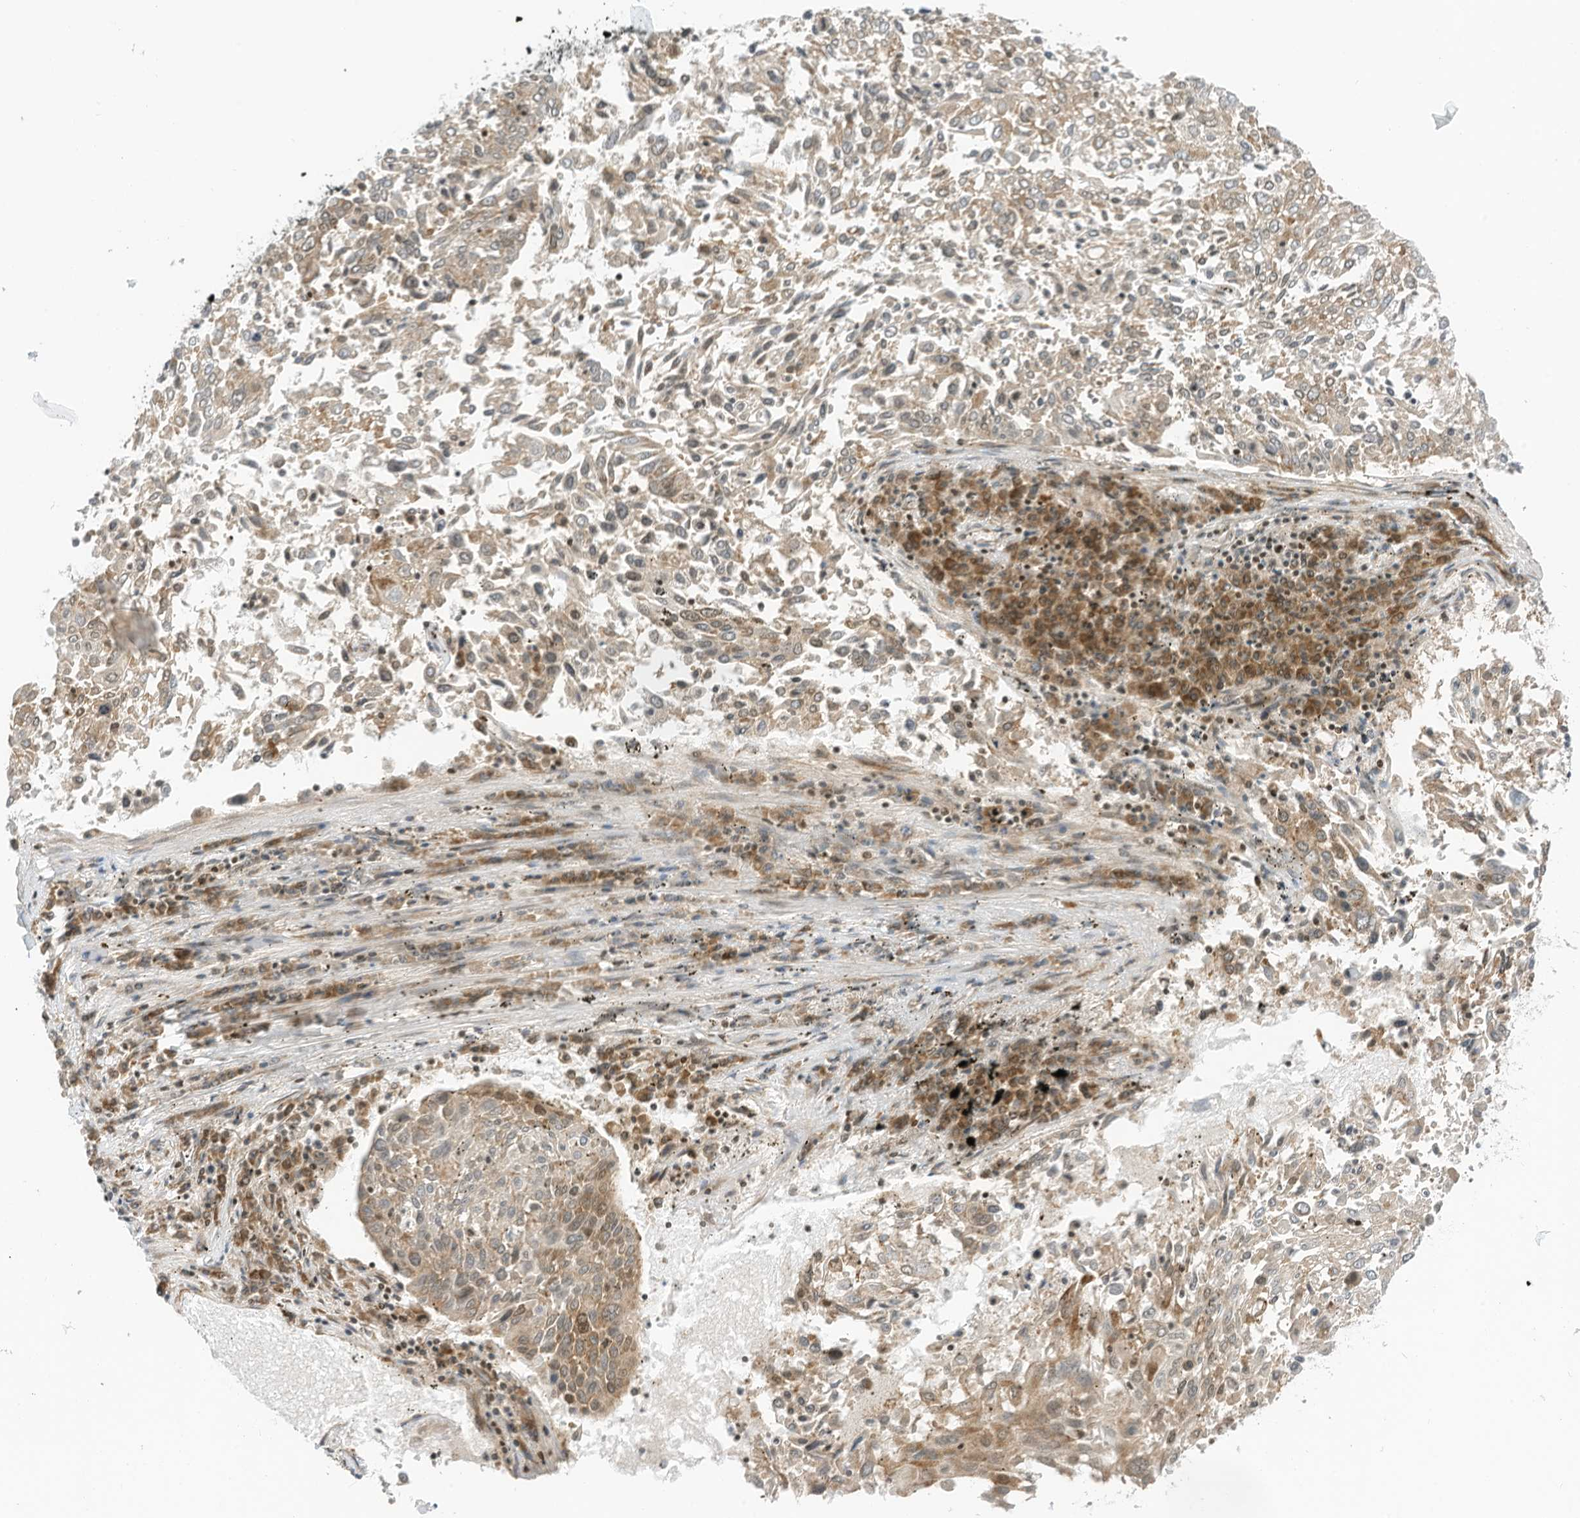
{"staining": {"intensity": "moderate", "quantity": "<25%", "location": "cytoplasmic/membranous"}, "tissue": "lung cancer", "cell_type": "Tumor cells", "image_type": "cancer", "snomed": [{"axis": "morphology", "description": "Squamous cell carcinoma, NOS"}, {"axis": "topography", "description": "Lung"}], "caption": "This is an image of immunohistochemistry staining of lung cancer, which shows moderate staining in the cytoplasmic/membranous of tumor cells.", "gene": "EDF1", "patient": {"sex": "male", "age": 65}}